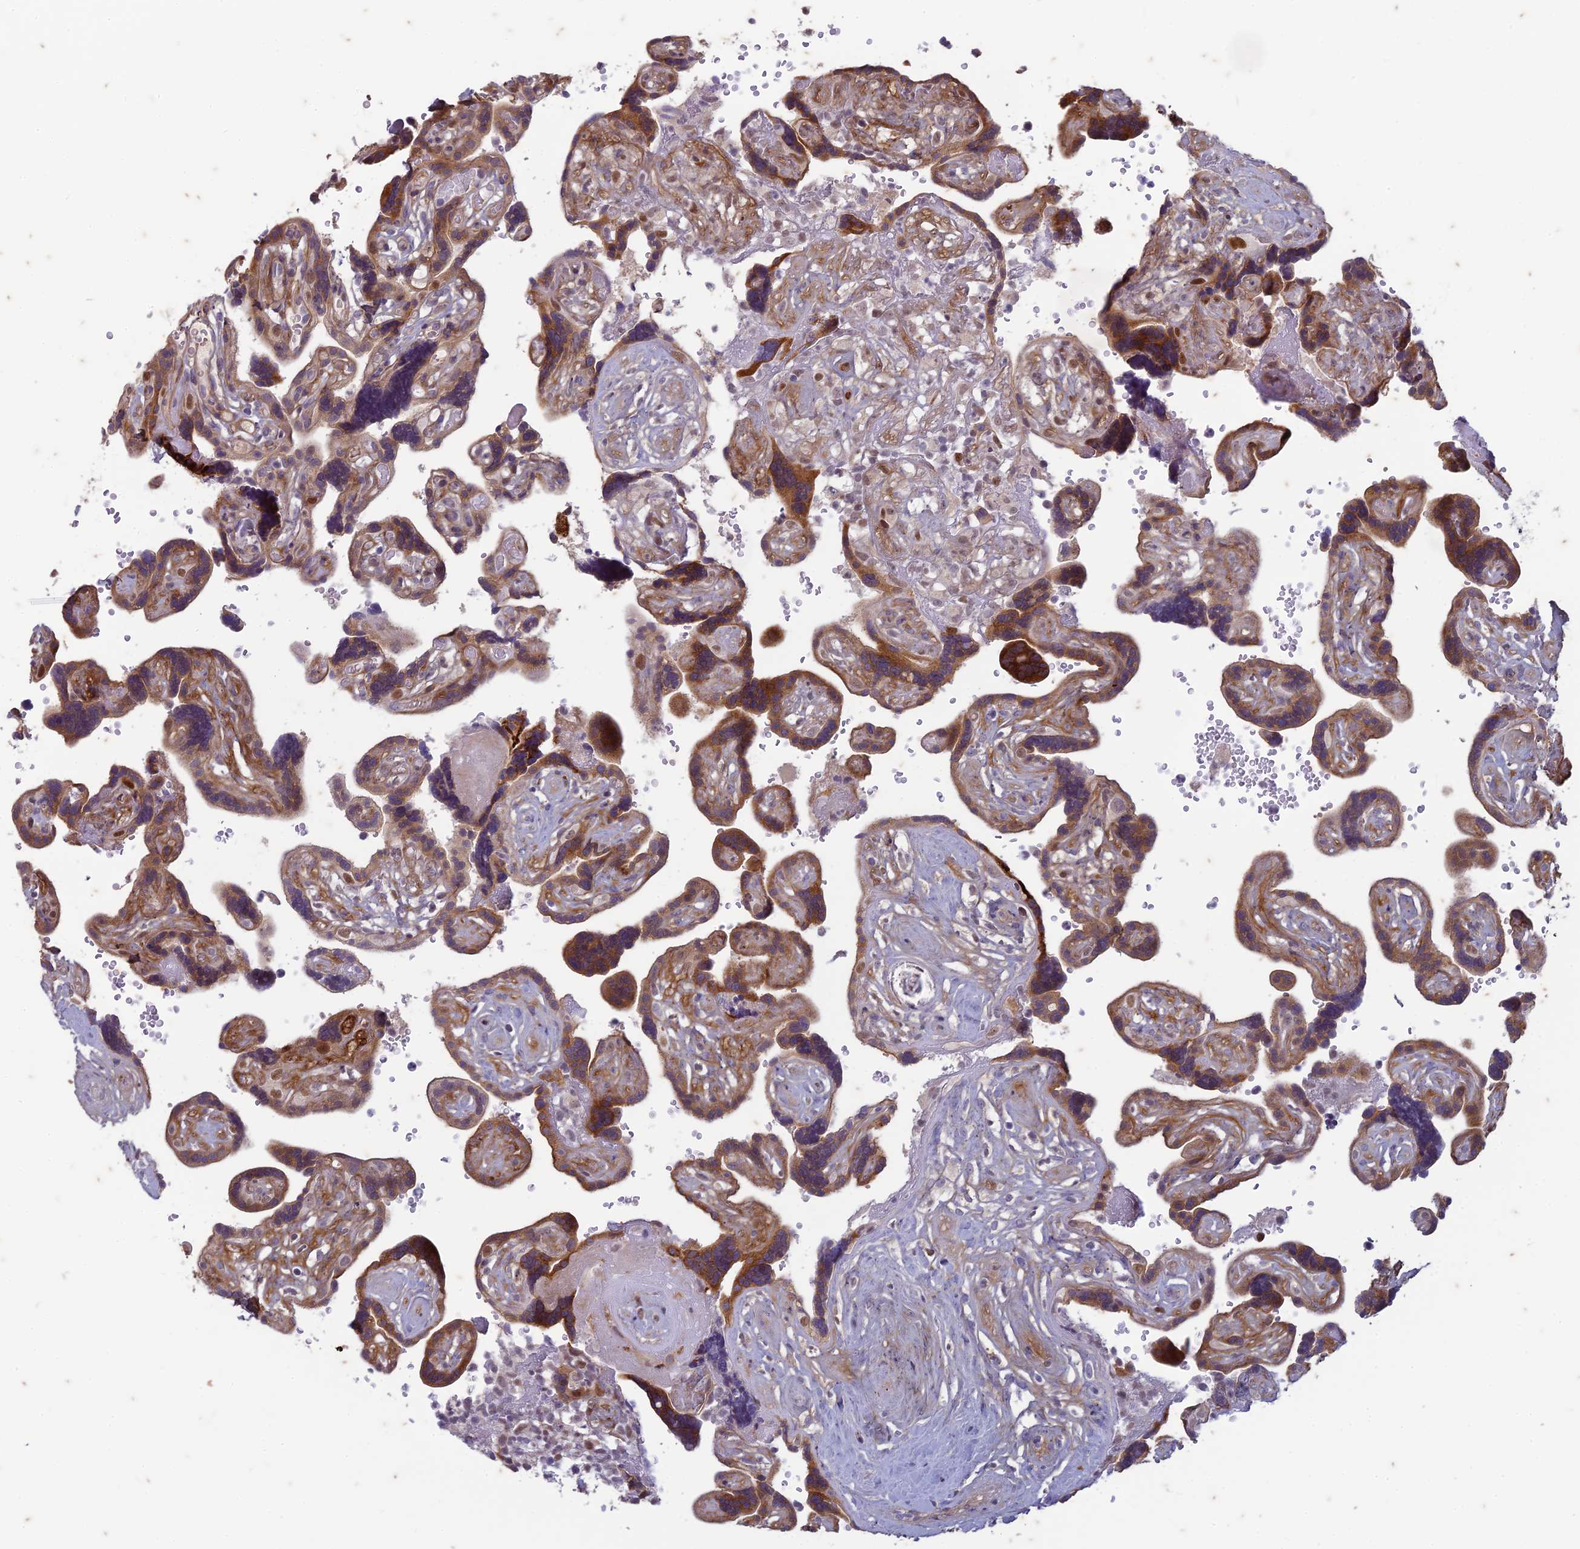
{"staining": {"intensity": "moderate", "quantity": "25%-75%", "location": "cytoplasmic/membranous"}, "tissue": "placenta", "cell_type": "Decidual cells", "image_type": "normal", "snomed": [{"axis": "morphology", "description": "Normal tissue, NOS"}, {"axis": "topography", "description": "Placenta"}], "caption": "This micrograph shows immunohistochemistry (IHC) staining of normal human placenta, with medium moderate cytoplasmic/membranous staining in approximately 25%-75% of decidual cells.", "gene": "PABPN1L", "patient": {"sex": "female", "age": 30}}